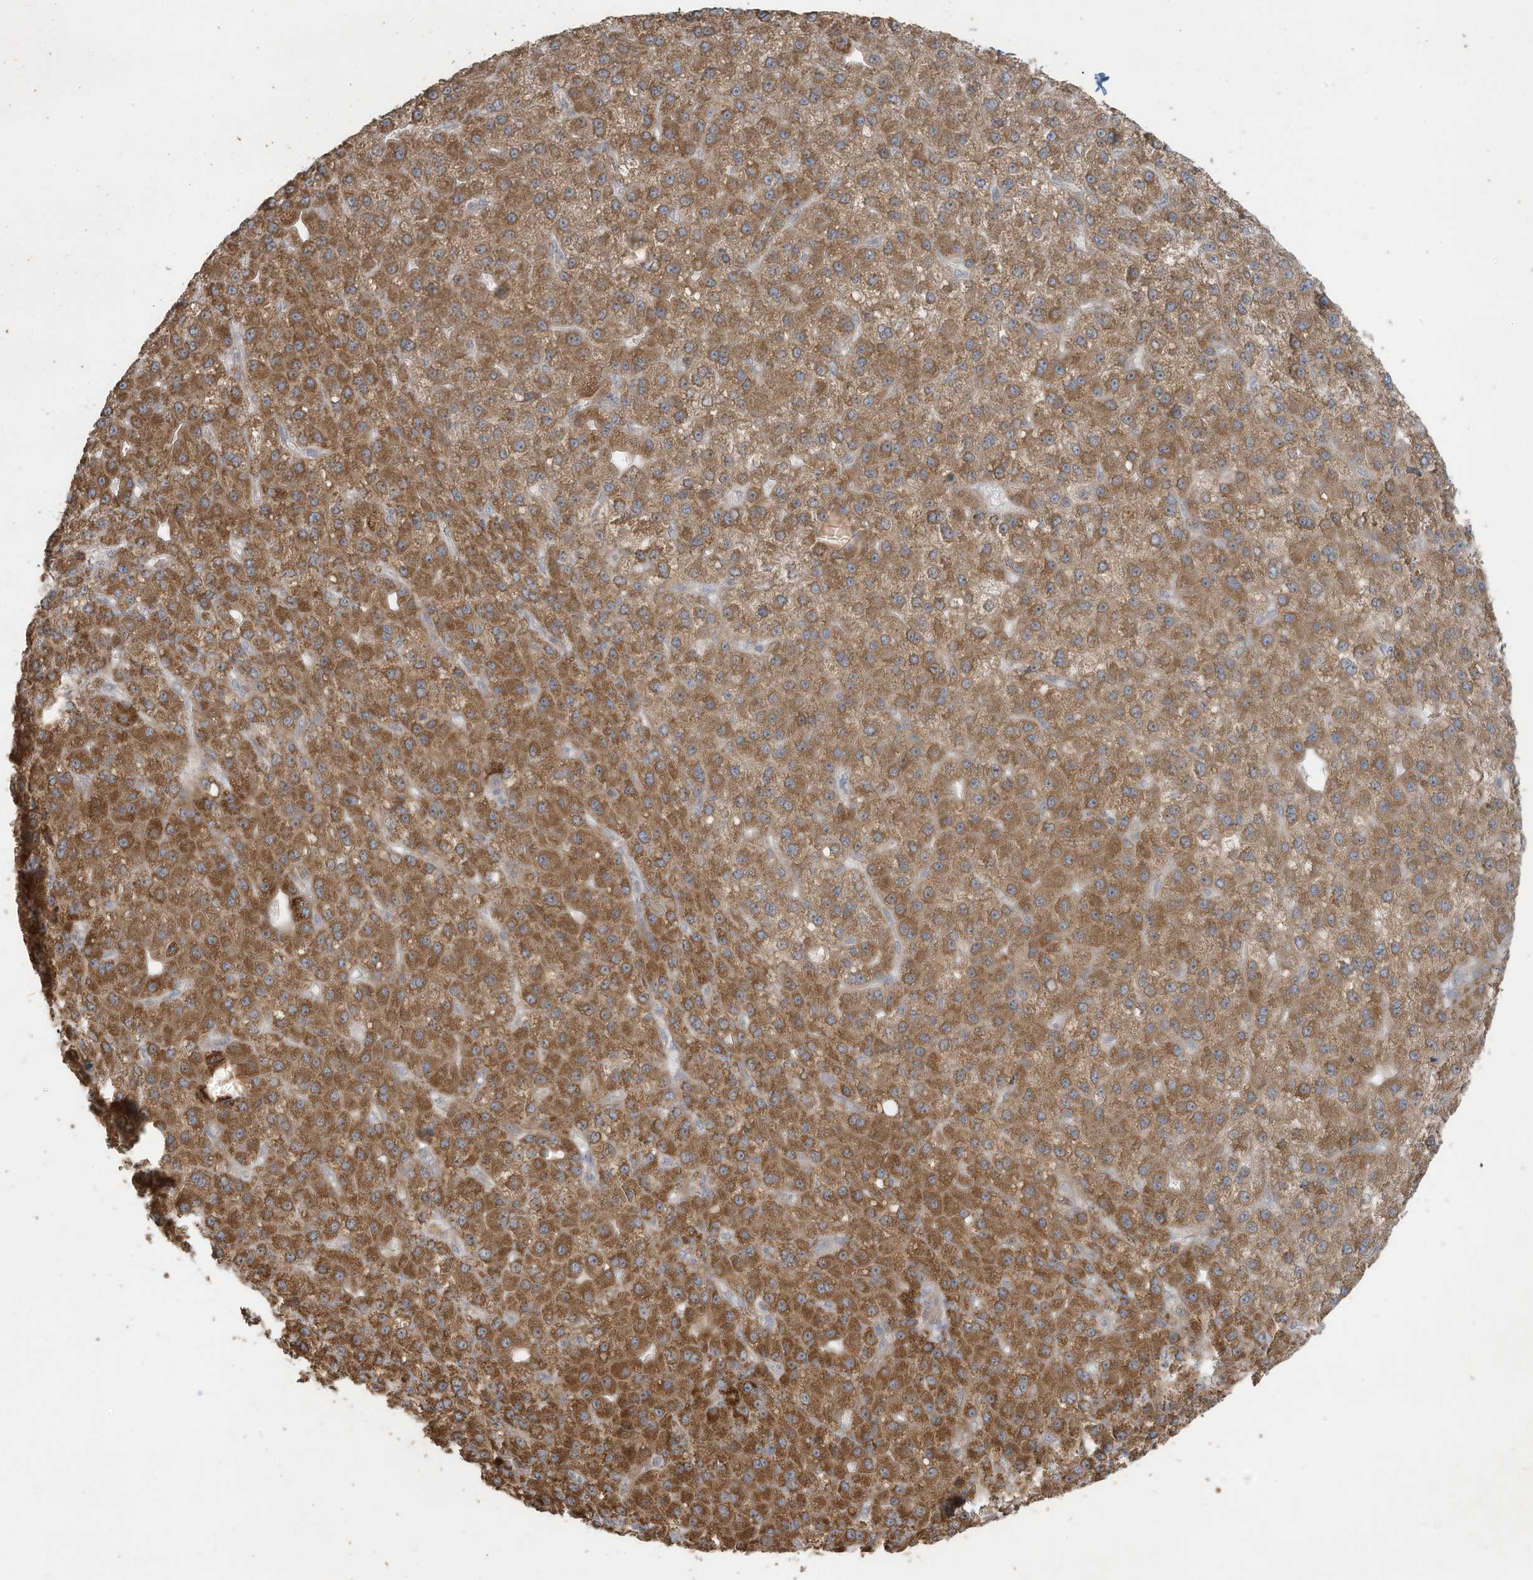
{"staining": {"intensity": "moderate", "quantity": ">75%", "location": "cytoplasmic/membranous"}, "tissue": "liver cancer", "cell_type": "Tumor cells", "image_type": "cancer", "snomed": [{"axis": "morphology", "description": "Carcinoma, Hepatocellular, NOS"}, {"axis": "topography", "description": "Liver"}], "caption": "This image reveals IHC staining of human liver hepatocellular carcinoma, with medium moderate cytoplasmic/membranous staining in approximately >75% of tumor cells.", "gene": "MAGIX", "patient": {"sex": "male", "age": 67}}